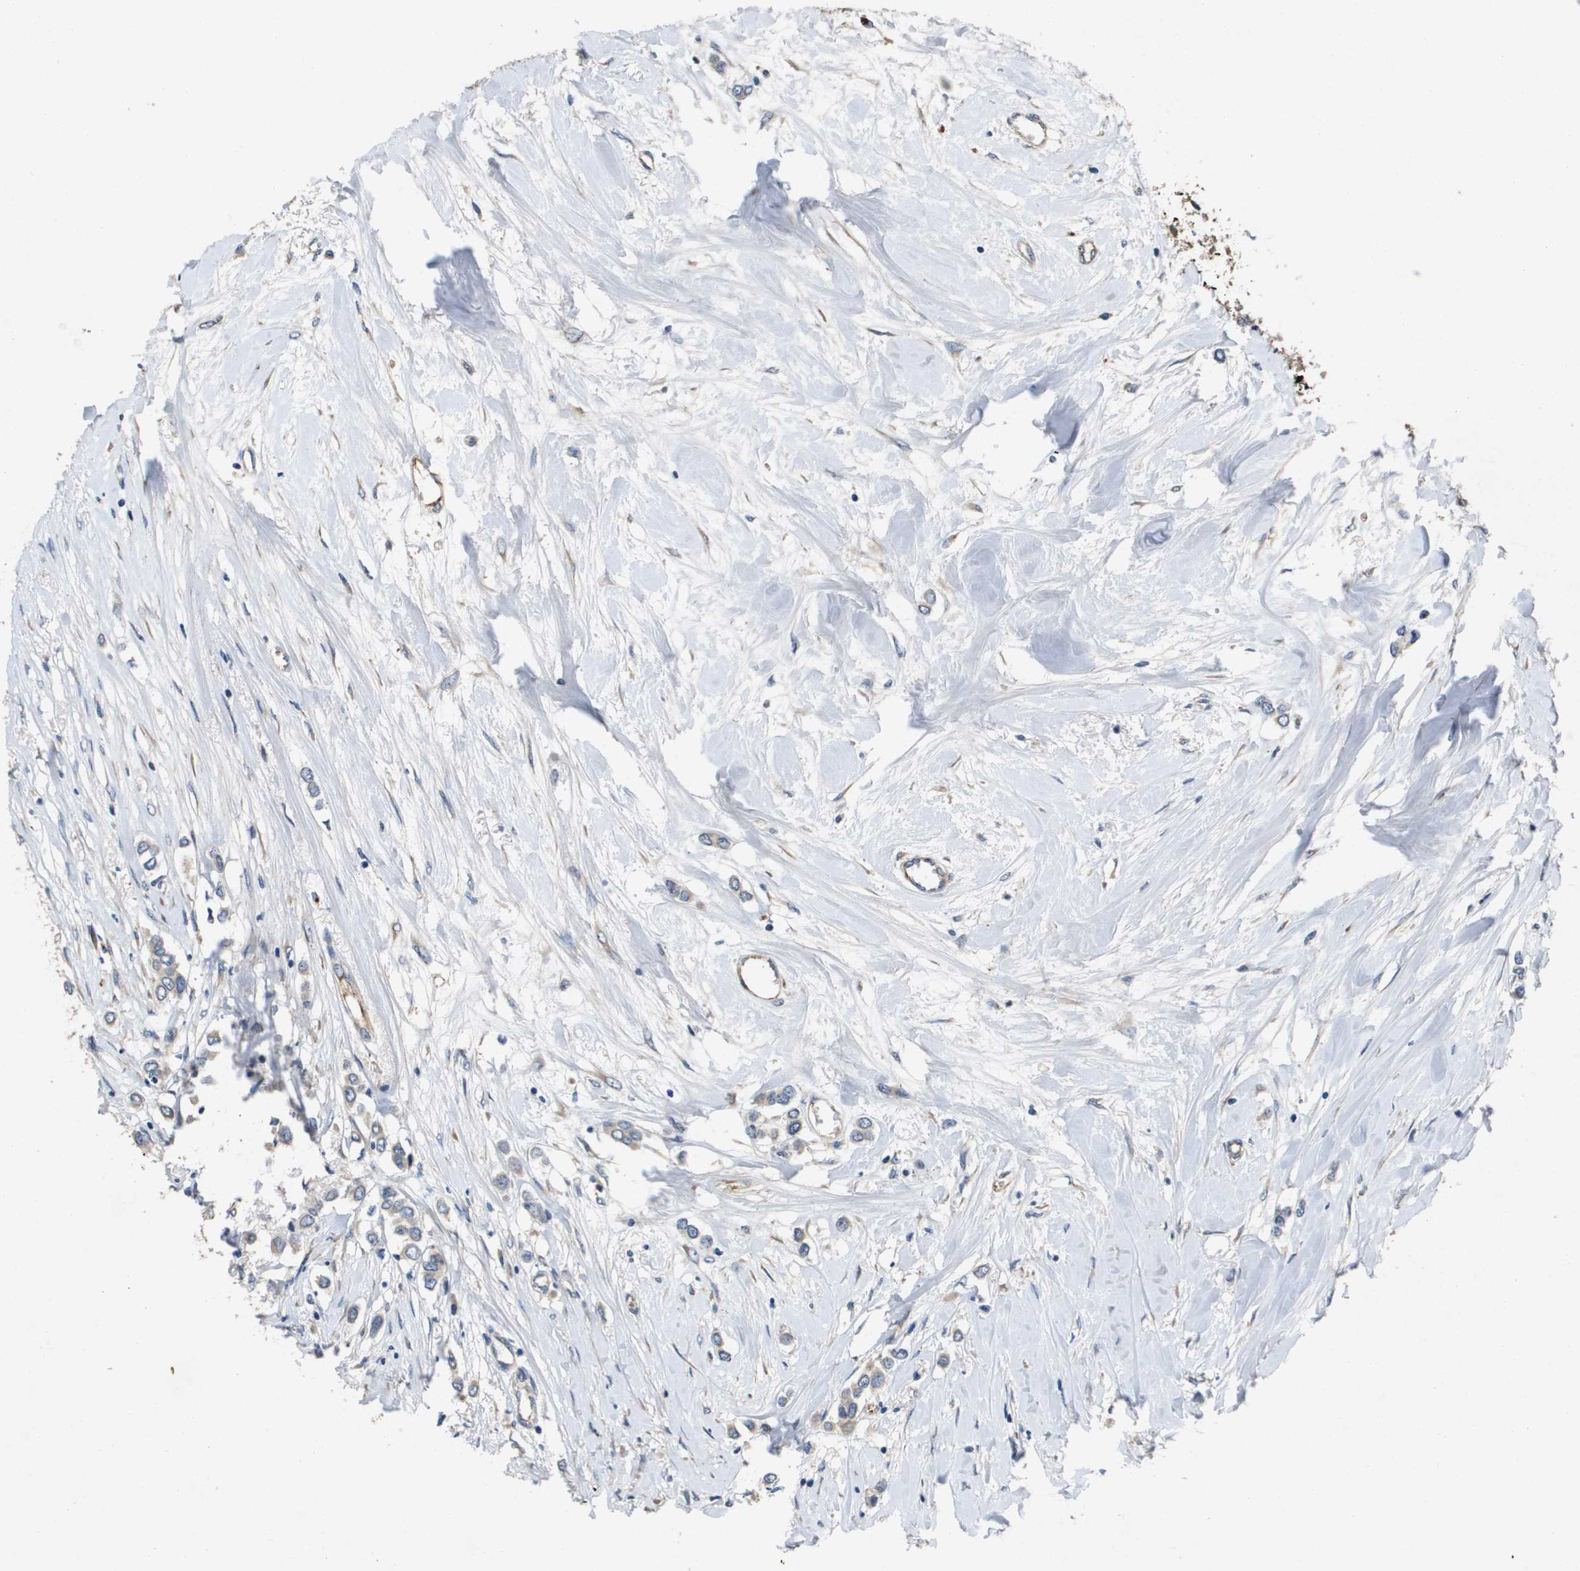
{"staining": {"intensity": "negative", "quantity": "none", "location": "none"}, "tissue": "breast cancer", "cell_type": "Tumor cells", "image_type": "cancer", "snomed": [{"axis": "morphology", "description": "Lobular carcinoma"}, {"axis": "topography", "description": "Breast"}], "caption": "Immunohistochemistry of lobular carcinoma (breast) shows no positivity in tumor cells.", "gene": "ENTPD2", "patient": {"sex": "female", "age": 51}}